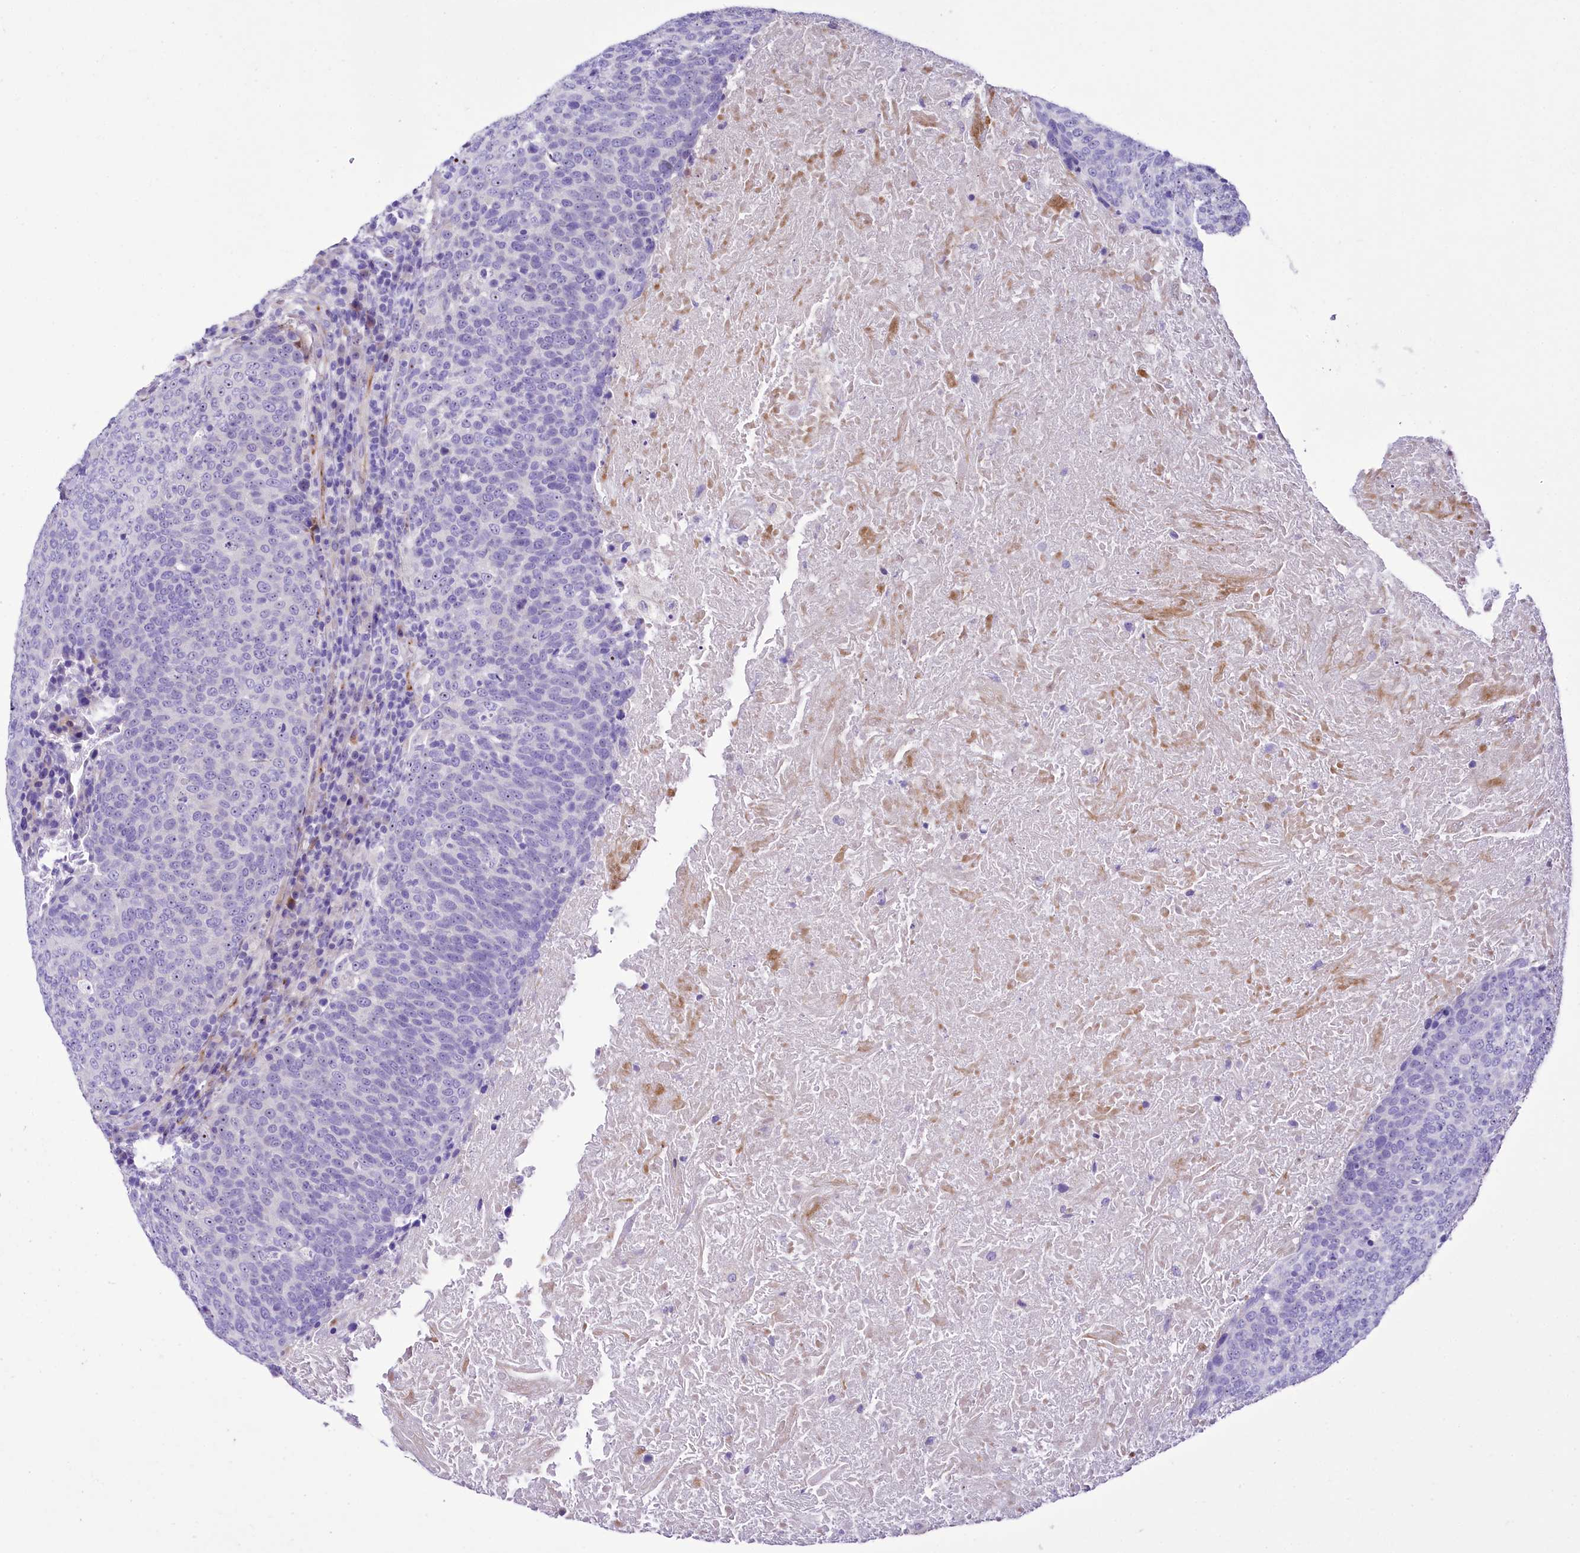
{"staining": {"intensity": "negative", "quantity": "none", "location": "none"}, "tissue": "head and neck cancer", "cell_type": "Tumor cells", "image_type": "cancer", "snomed": [{"axis": "morphology", "description": "Squamous cell carcinoma, NOS"}, {"axis": "morphology", "description": "Squamous cell carcinoma, metastatic, NOS"}, {"axis": "topography", "description": "Lymph node"}, {"axis": "topography", "description": "Head-Neck"}], "caption": "This is an immunohistochemistry (IHC) photomicrograph of squamous cell carcinoma (head and neck). There is no positivity in tumor cells.", "gene": "SH3TC2", "patient": {"sex": "male", "age": 62}}